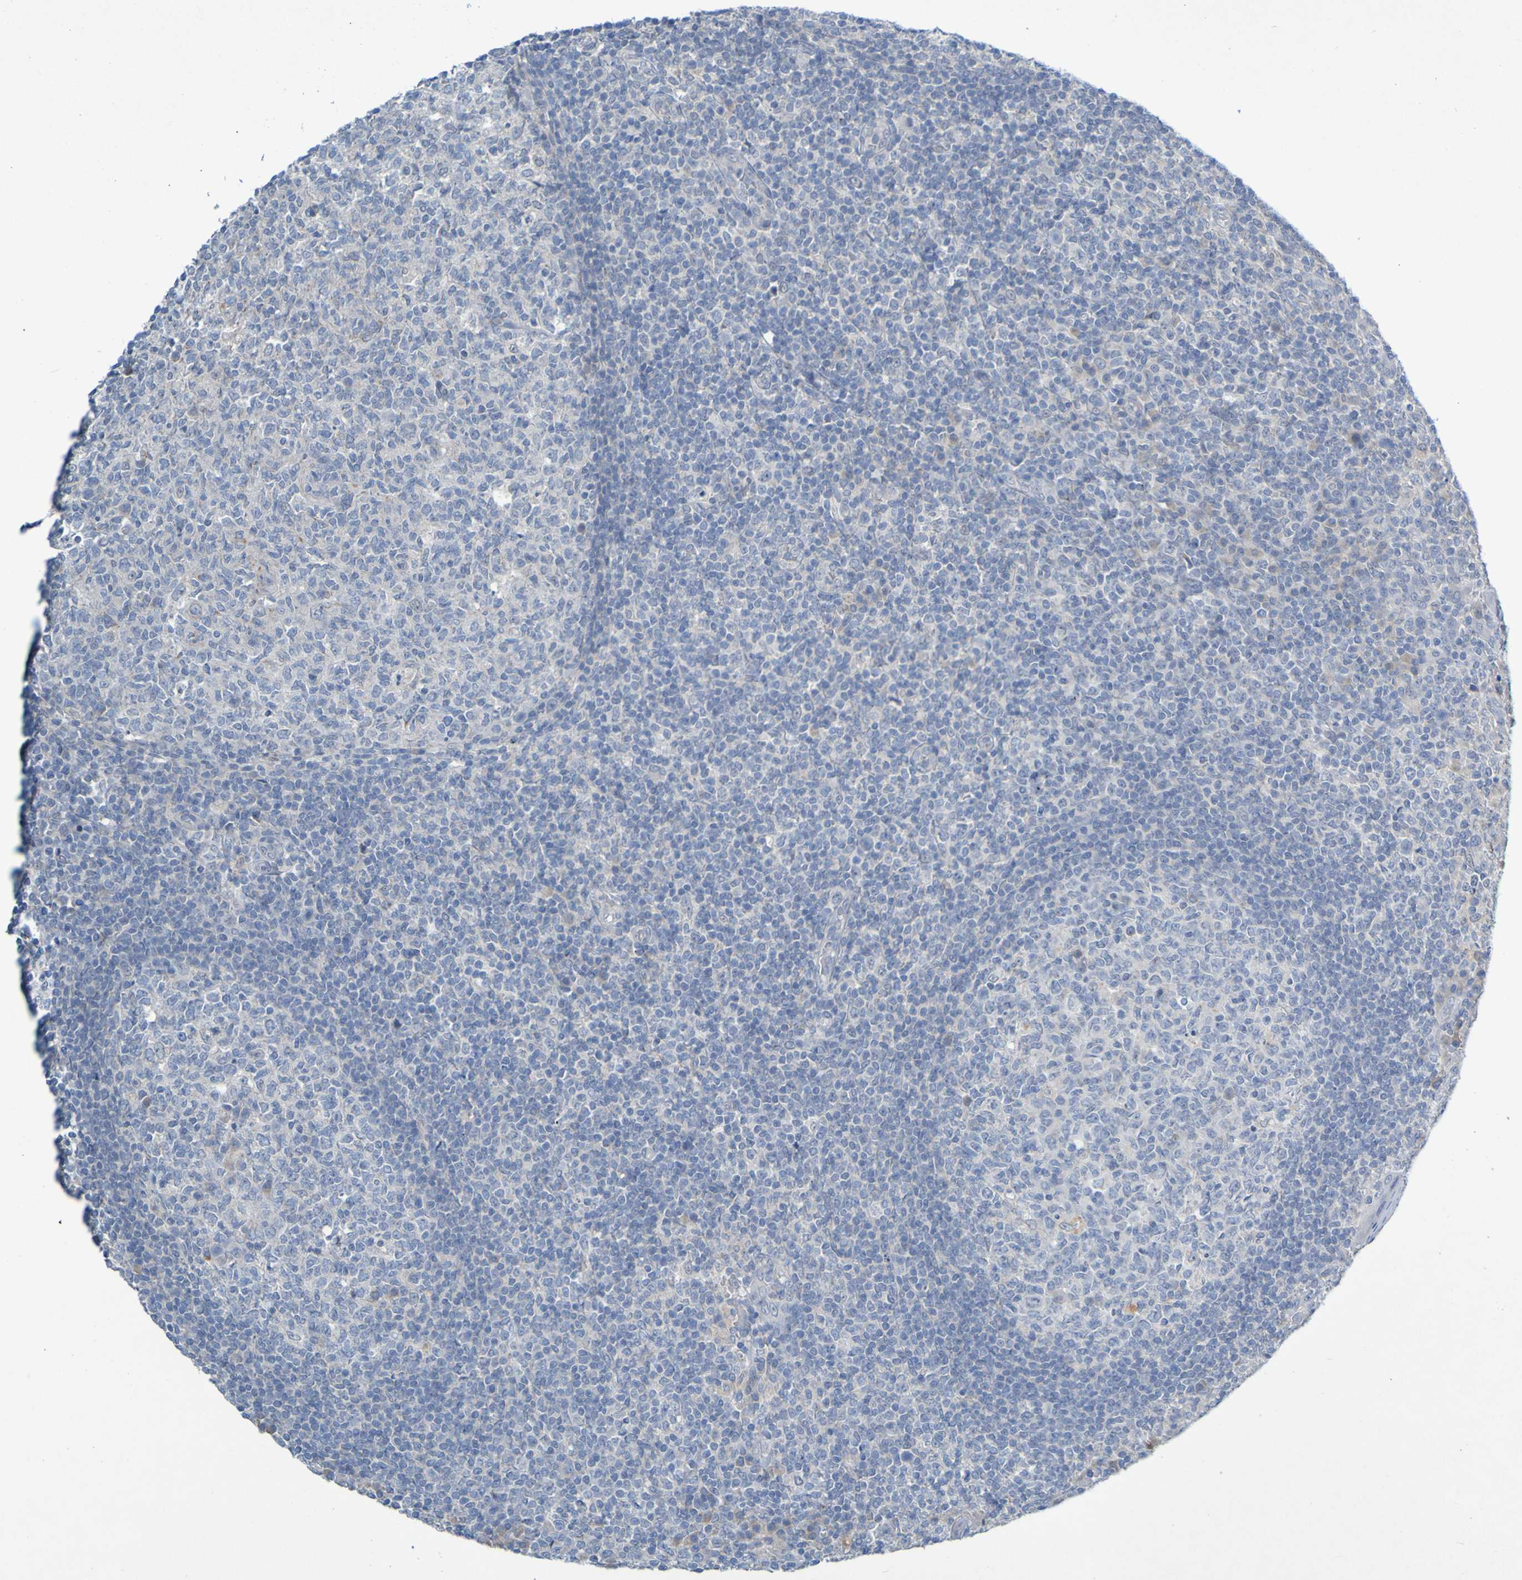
{"staining": {"intensity": "negative", "quantity": "none", "location": "none"}, "tissue": "tonsil", "cell_type": "Germinal center cells", "image_type": "normal", "snomed": [{"axis": "morphology", "description": "Normal tissue, NOS"}, {"axis": "topography", "description": "Tonsil"}], "caption": "The immunohistochemistry (IHC) histopathology image has no significant expression in germinal center cells of tonsil.", "gene": "LILRB5", "patient": {"sex": "female", "age": 19}}